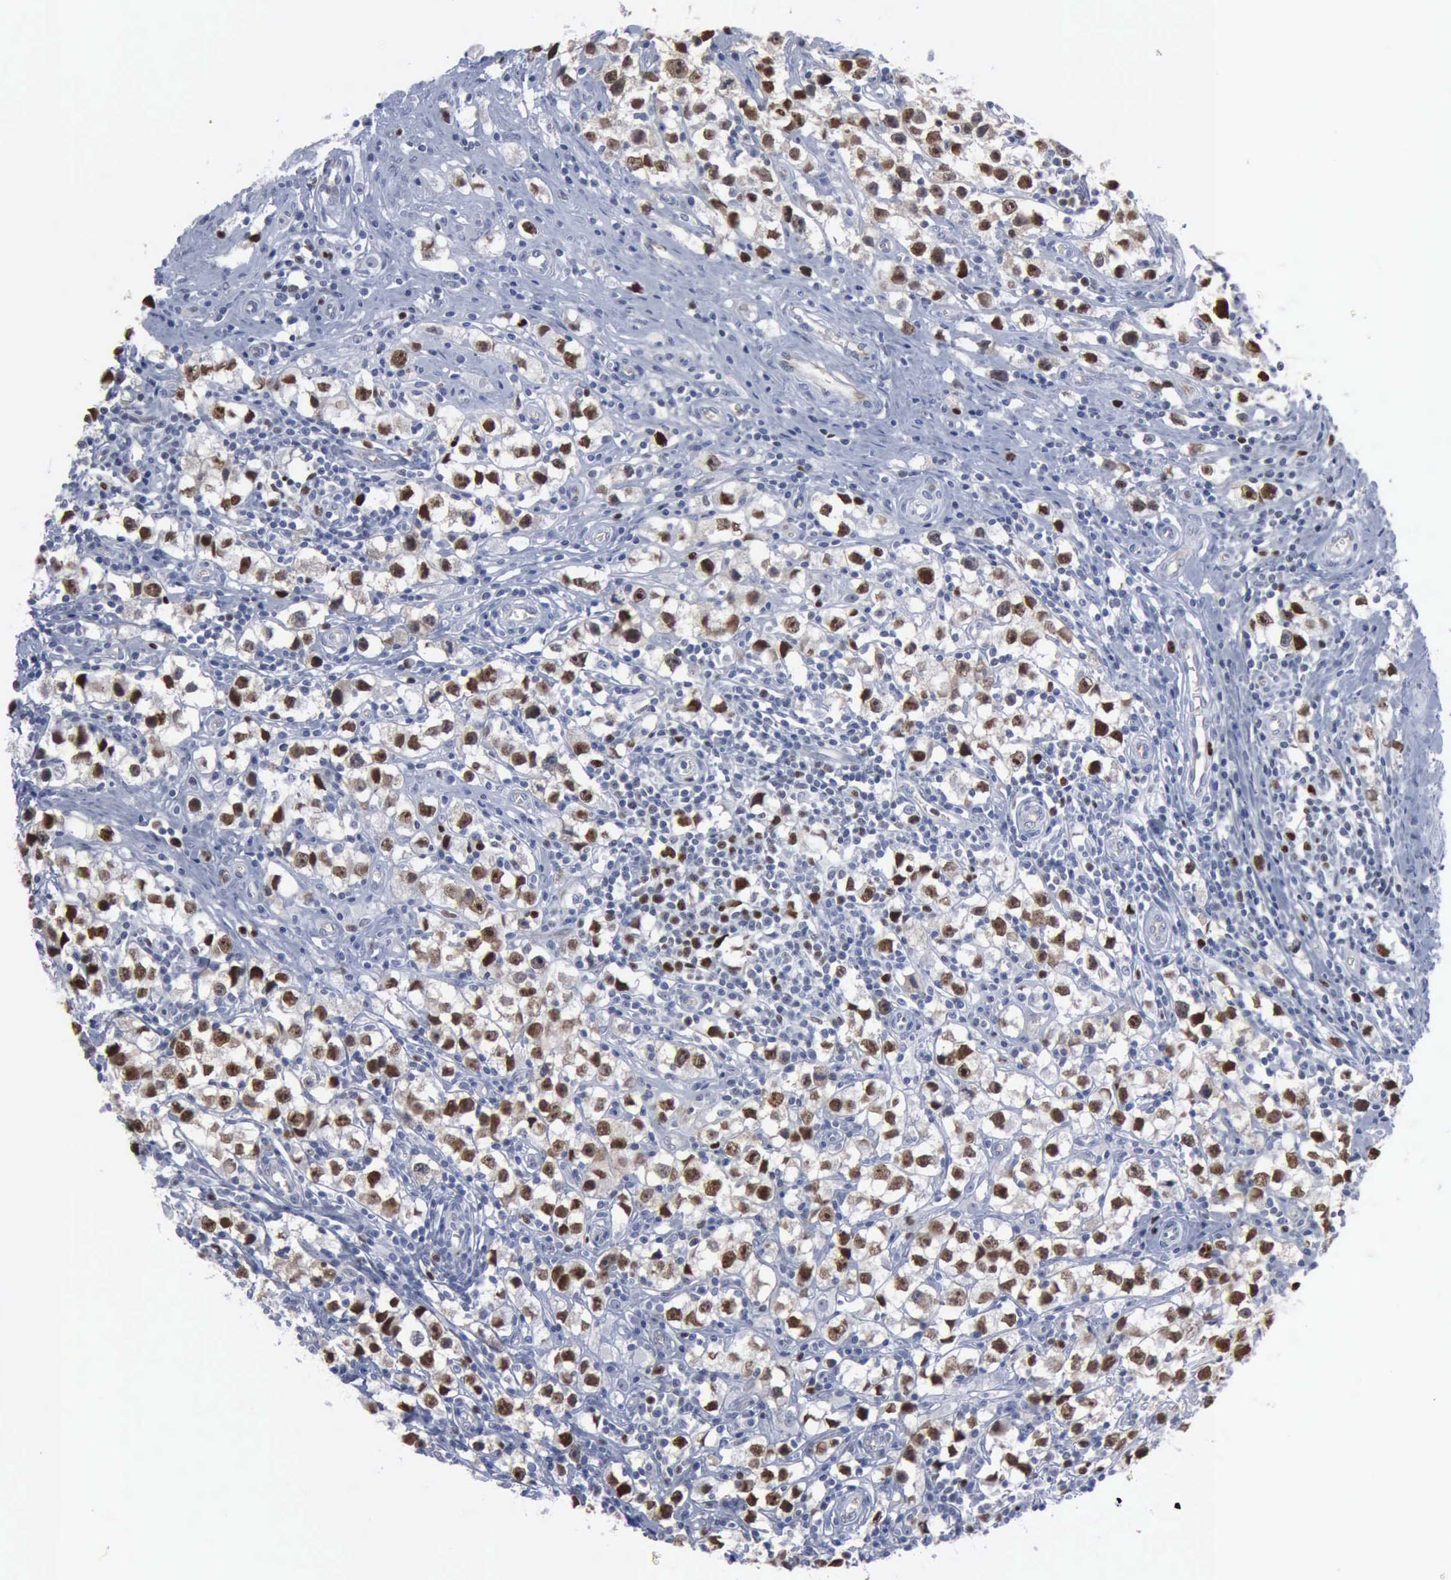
{"staining": {"intensity": "strong", "quantity": "25%-75%", "location": "nuclear"}, "tissue": "testis cancer", "cell_type": "Tumor cells", "image_type": "cancer", "snomed": [{"axis": "morphology", "description": "Seminoma, NOS"}, {"axis": "topography", "description": "Testis"}], "caption": "Brown immunohistochemical staining in human seminoma (testis) shows strong nuclear positivity in about 25%-75% of tumor cells. (IHC, brightfield microscopy, high magnification).", "gene": "MCM5", "patient": {"sex": "male", "age": 35}}